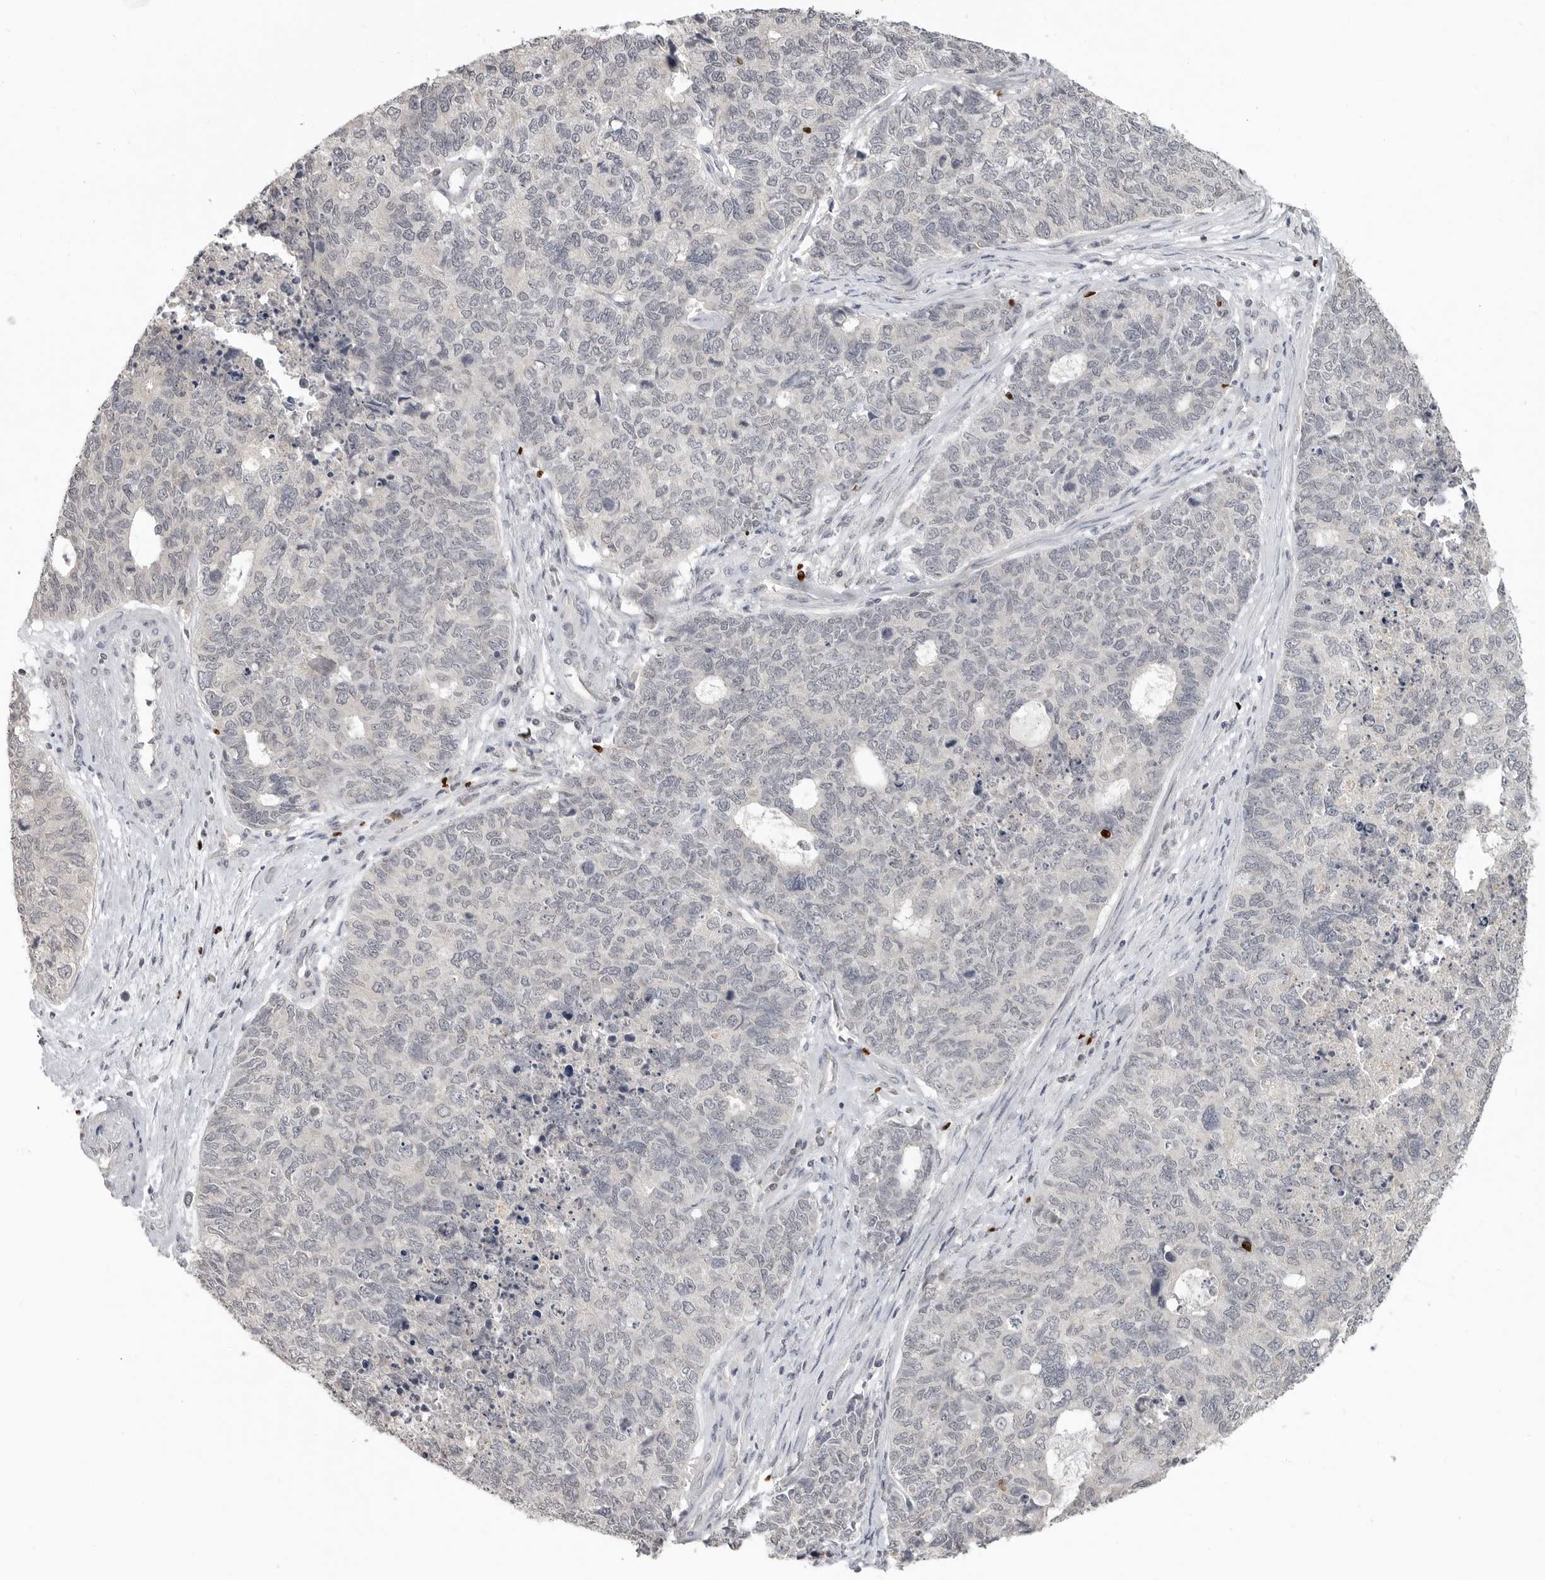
{"staining": {"intensity": "negative", "quantity": "none", "location": "none"}, "tissue": "cervical cancer", "cell_type": "Tumor cells", "image_type": "cancer", "snomed": [{"axis": "morphology", "description": "Squamous cell carcinoma, NOS"}, {"axis": "topography", "description": "Cervix"}], "caption": "Immunohistochemical staining of cervical cancer (squamous cell carcinoma) displays no significant positivity in tumor cells. (DAB (3,3'-diaminobenzidine) immunohistochemistry (IHC) visualized using brightfield microscopy, high magnification).", "gene": "FOXP3", "patient": {"sex": "female", "age": 63}}